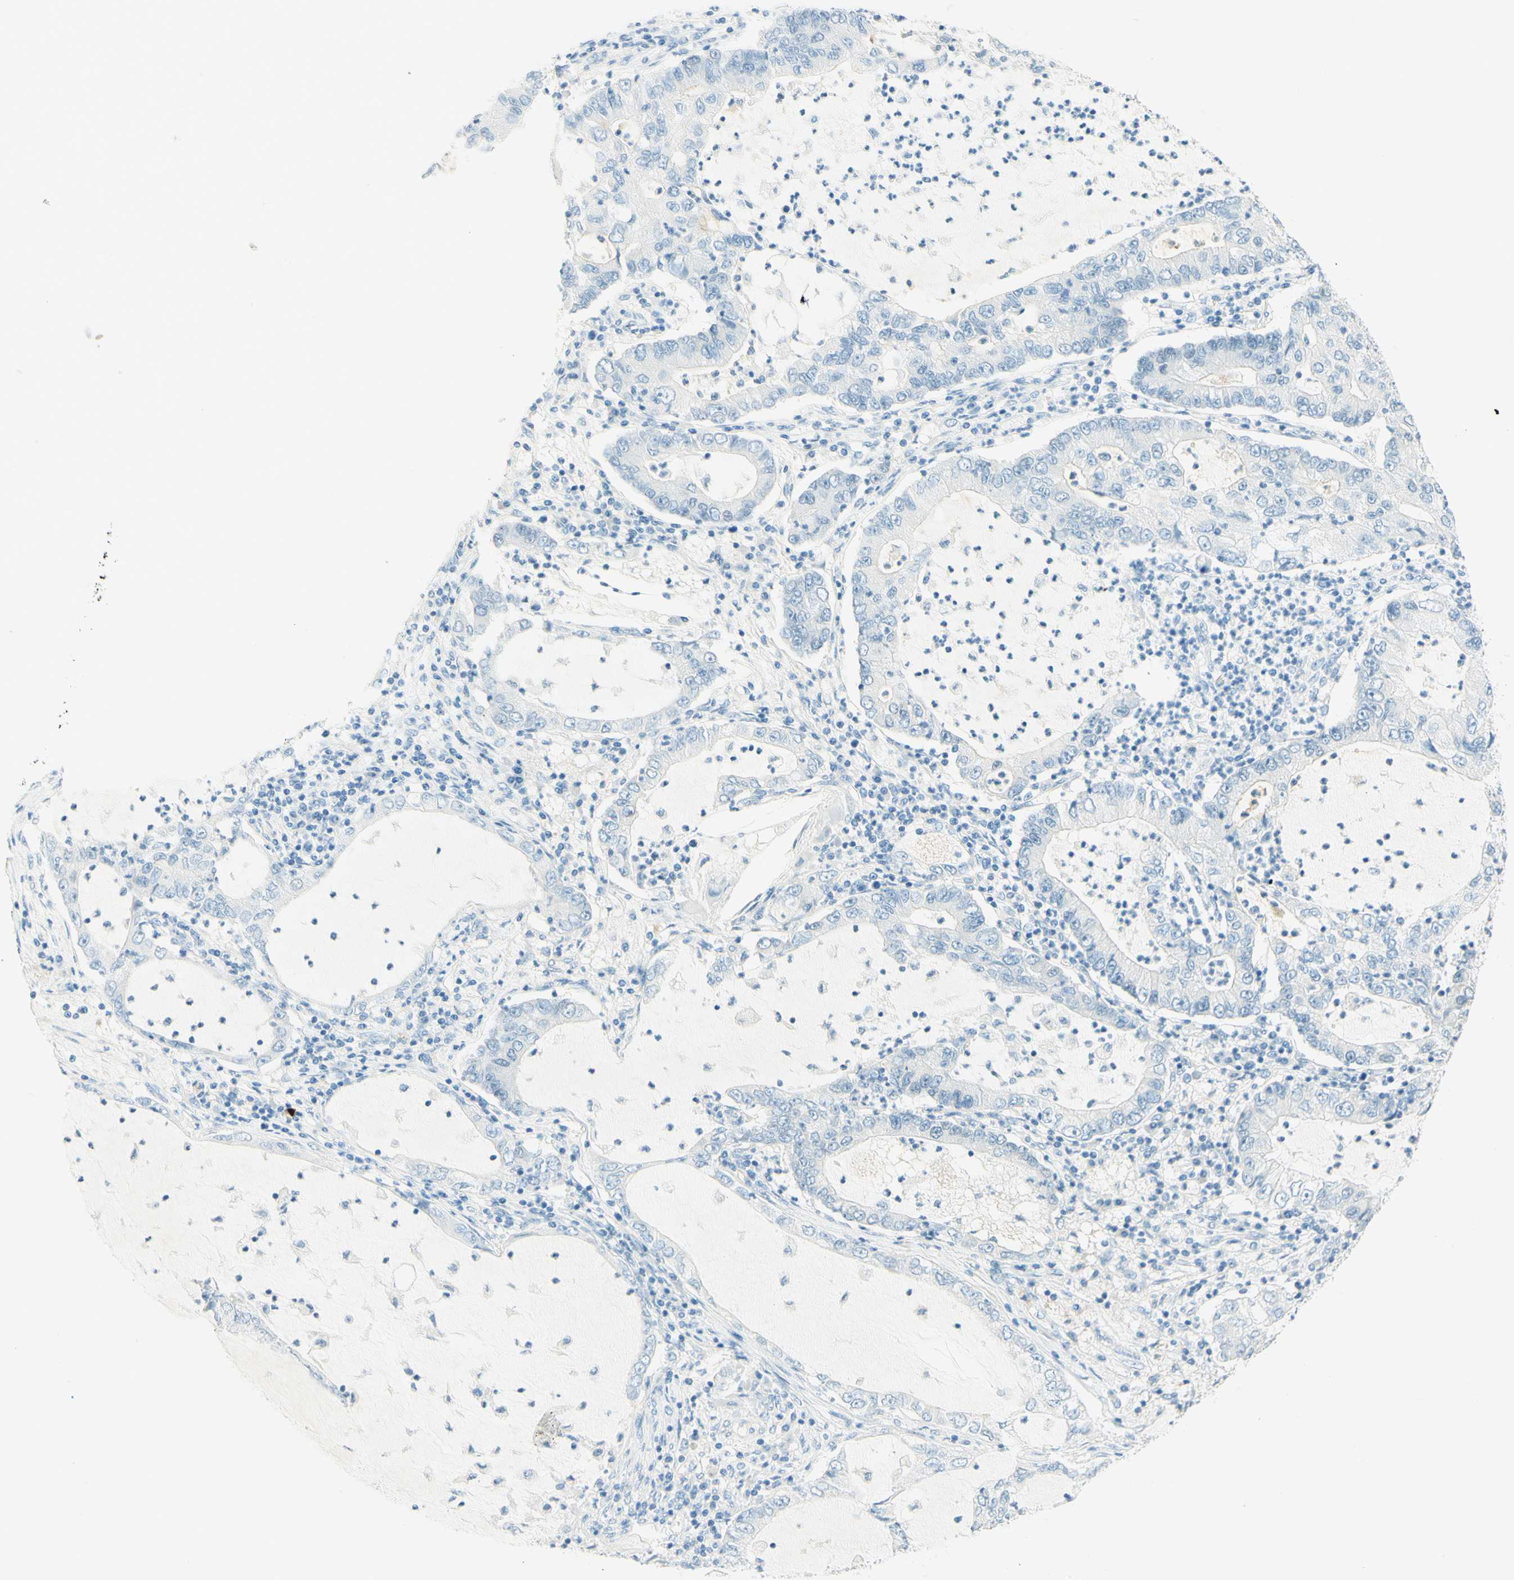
{"staining": {"intensity": "negative", "quantity": "none", "location": "none"}, "tissue": "lung cancer", "cell_type": "Tumor cells", "image_type": "cancer", "snomed": [{"axis": "morphology", "description": "Adenocarcinoma, NOS"}, {"axis": "topography", "description": "Lung"}], "caption": "Tumor cells are negative for protein expression in human lung cancer. (DAB (3,3'-diaminobenzidine) immunohistochemistry (IHC), high magnification).", "gene": "TMEM132D", "patient": {"sex": "female", "age": 51}}